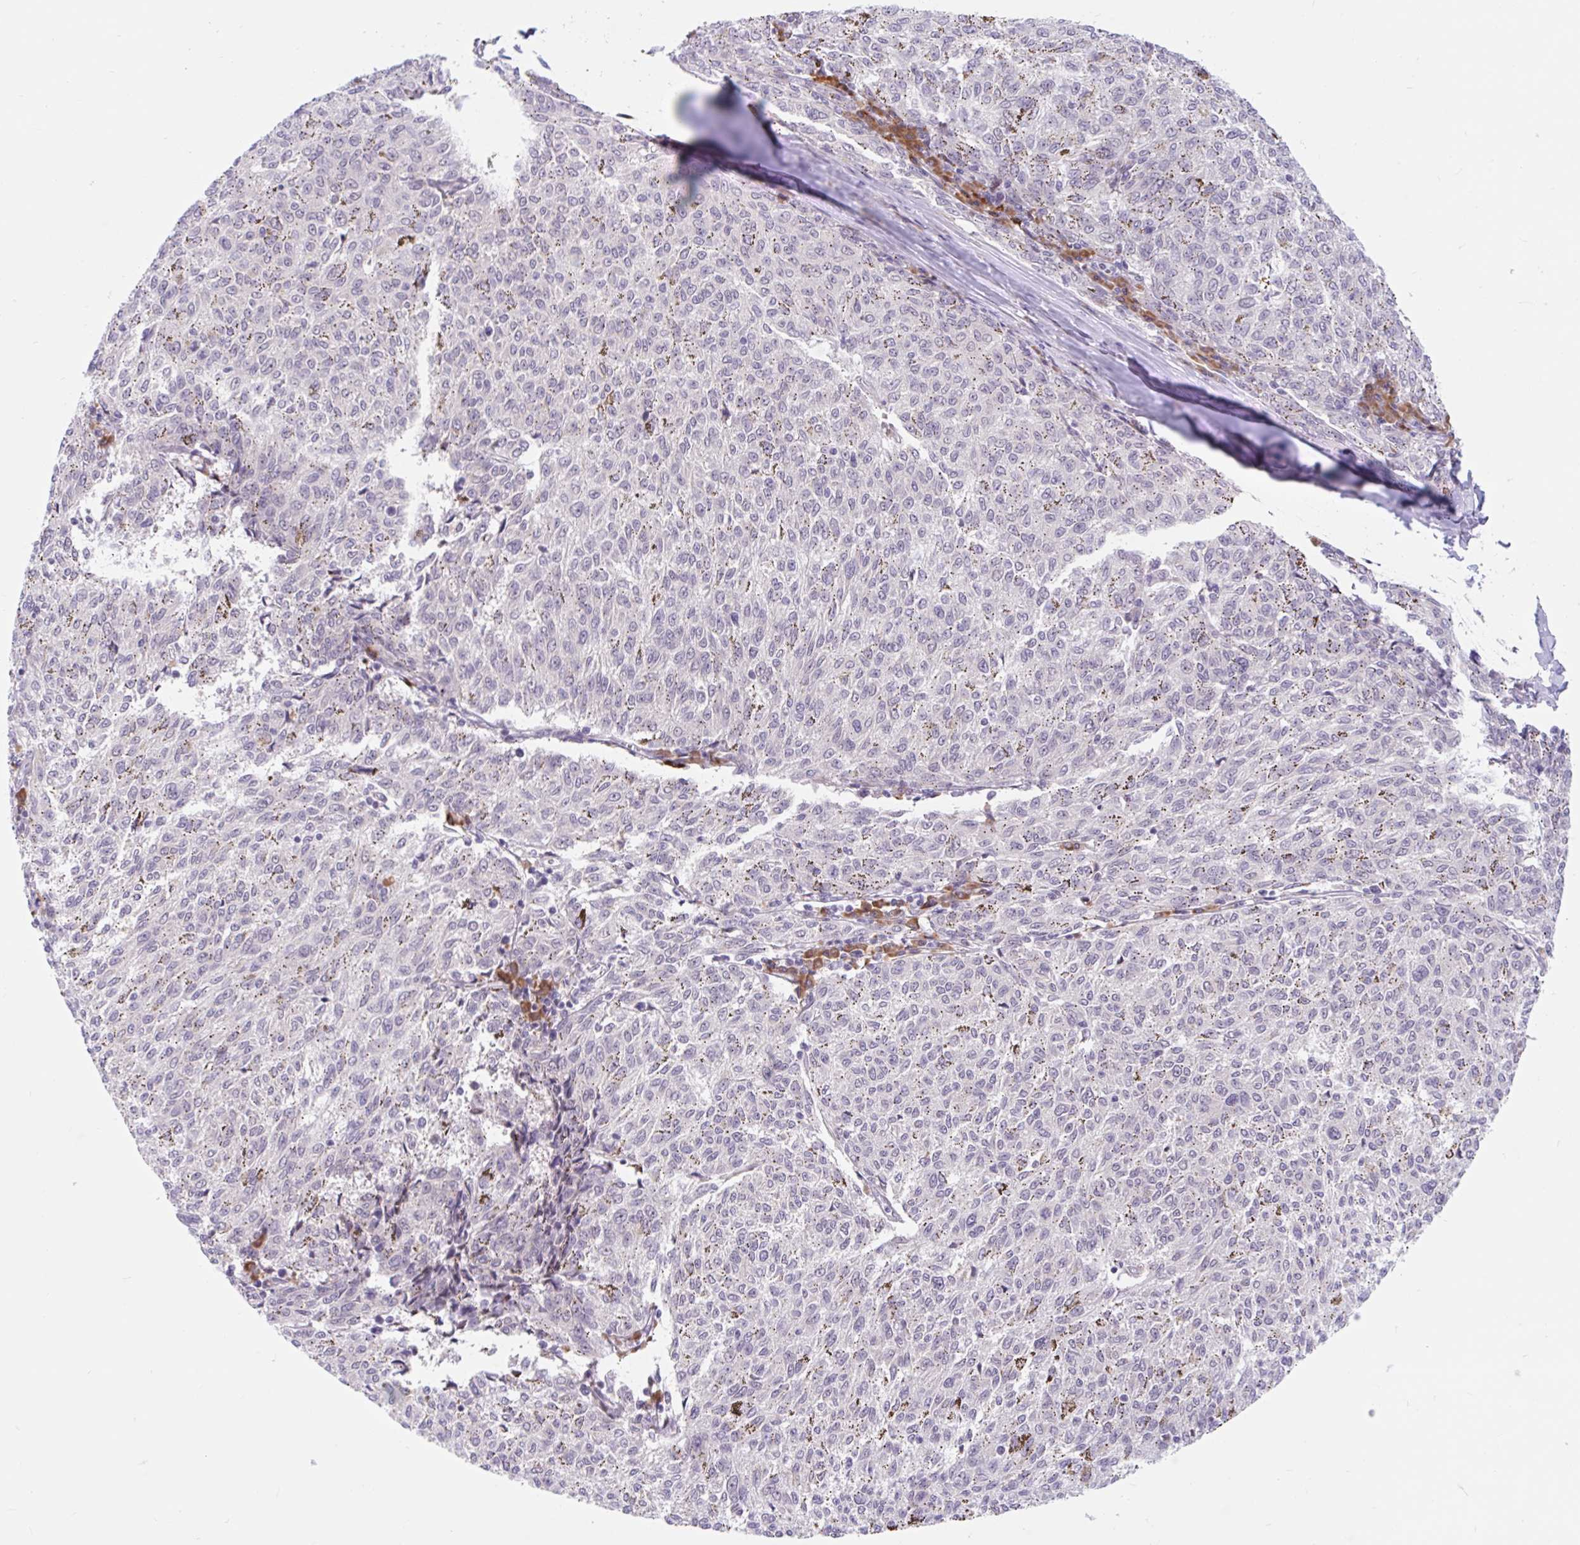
{"staining": {"intensity": "negative", "quantity": "none", "location": "none"}, "tissue": "melanoma", "cell_type": "Tumor cells", "image_type": "cancer", "snomed": [{"axis": "morphology", "description": "Malignant melanoma, NOS"}, {"axis": "topography", "description": "Skin"}], "caption": "Protein analysis of malignant melanoma shows no significant expression in tumor cells.", "gene": "SRSF10", "patient": {"sex": "female", "age": 72}}